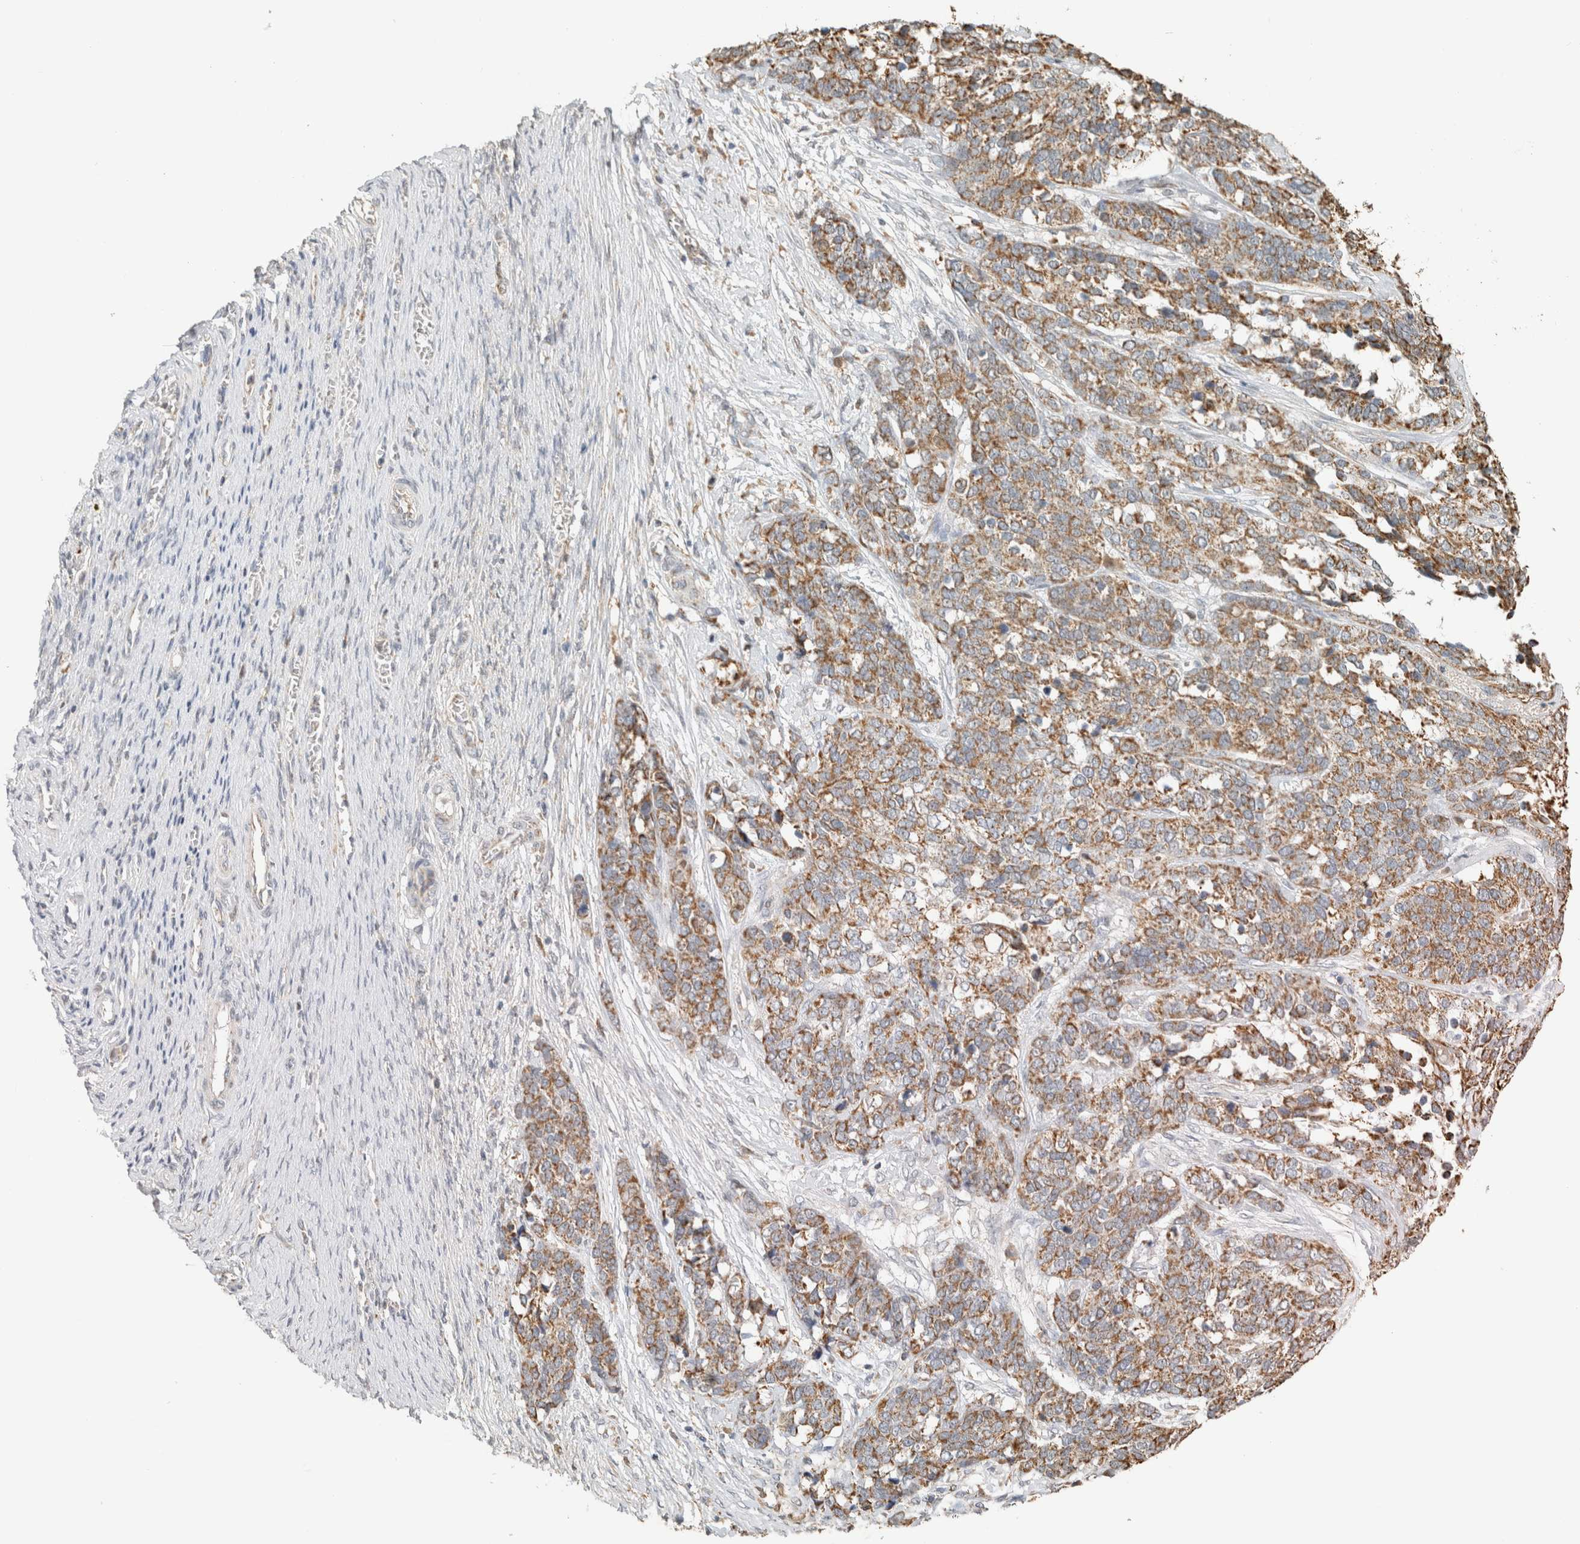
{"staining": {"intensity": "moderate", "quantity": ">75%", "location": "cytoplasmic/membranous"}, "tissue": "ovarian cancer", "cell_type": "Tumor cells", "image_type": "cancer", "snomed": [{"axis": "morphology", "description": "Cystadenocarcinoma, serous, NOS"}, {"axis": "topography", "description": "Ovary"}], "caption": "Moderate cytoplasmic/membranous positivity is appreciated in about >75% of tumor cells in ovarian serous cystadenocarcinoma.", "gene": "CAPG", "patient": {"sex": "female", "age": 44}}